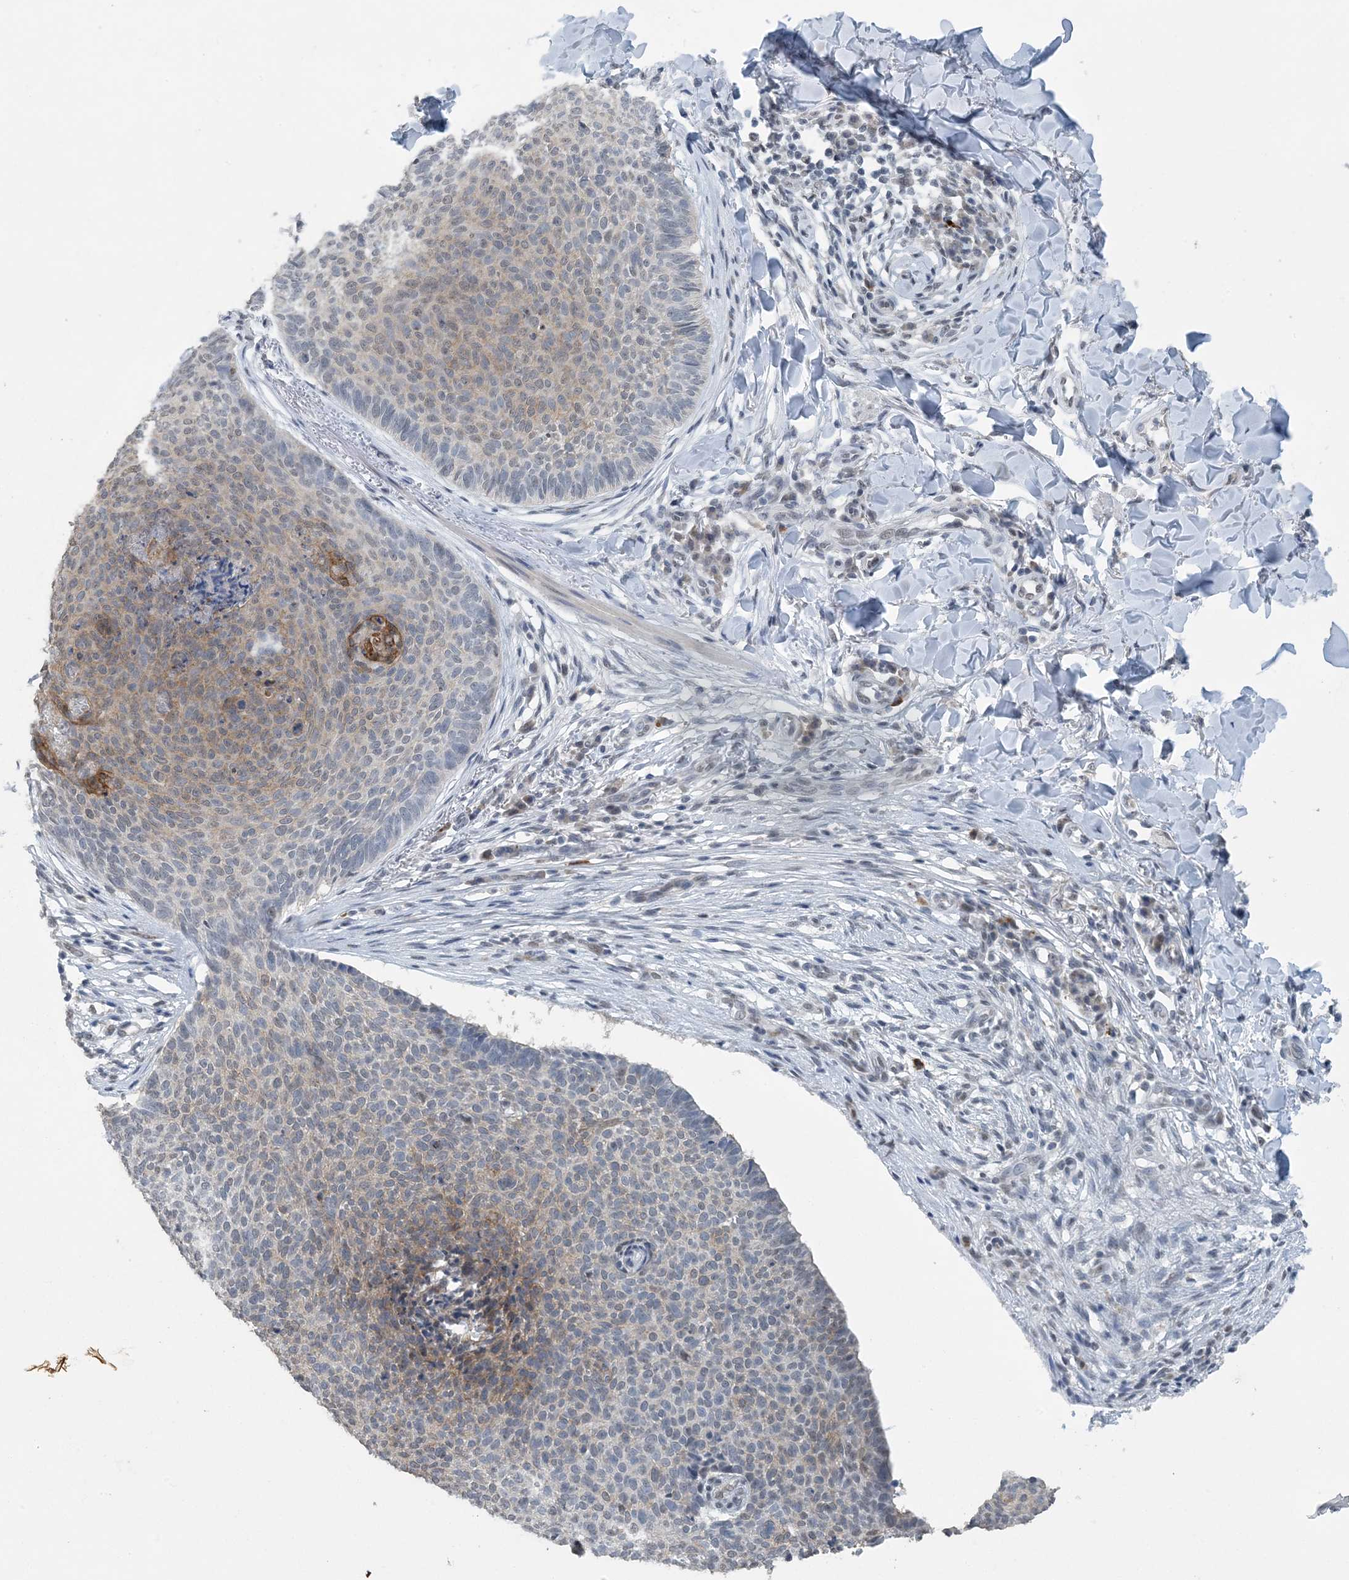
{"staining": {"intensity": "weak", "quantity": "<25%", "location": "cytoplasmic/membranous"}, "tissue": "skin cancer", "cell_type": "Tumor cells", "image_type": "cancer", "snomed": [{"axis": "morphology", "description": "Normal tissue, NOS"}, {"axis": "morphology", "description": "Basal cell carcinoma"}, {"axis": "topography", "description": "Skin"}], "caption": "A high-resolution photomicrograph shows immunohistochemistry staining of skin cancer, which displays no significant positivity in tumor cells.", "gene": "MBD2", "patient": {"sex": "male", "age": 50}}